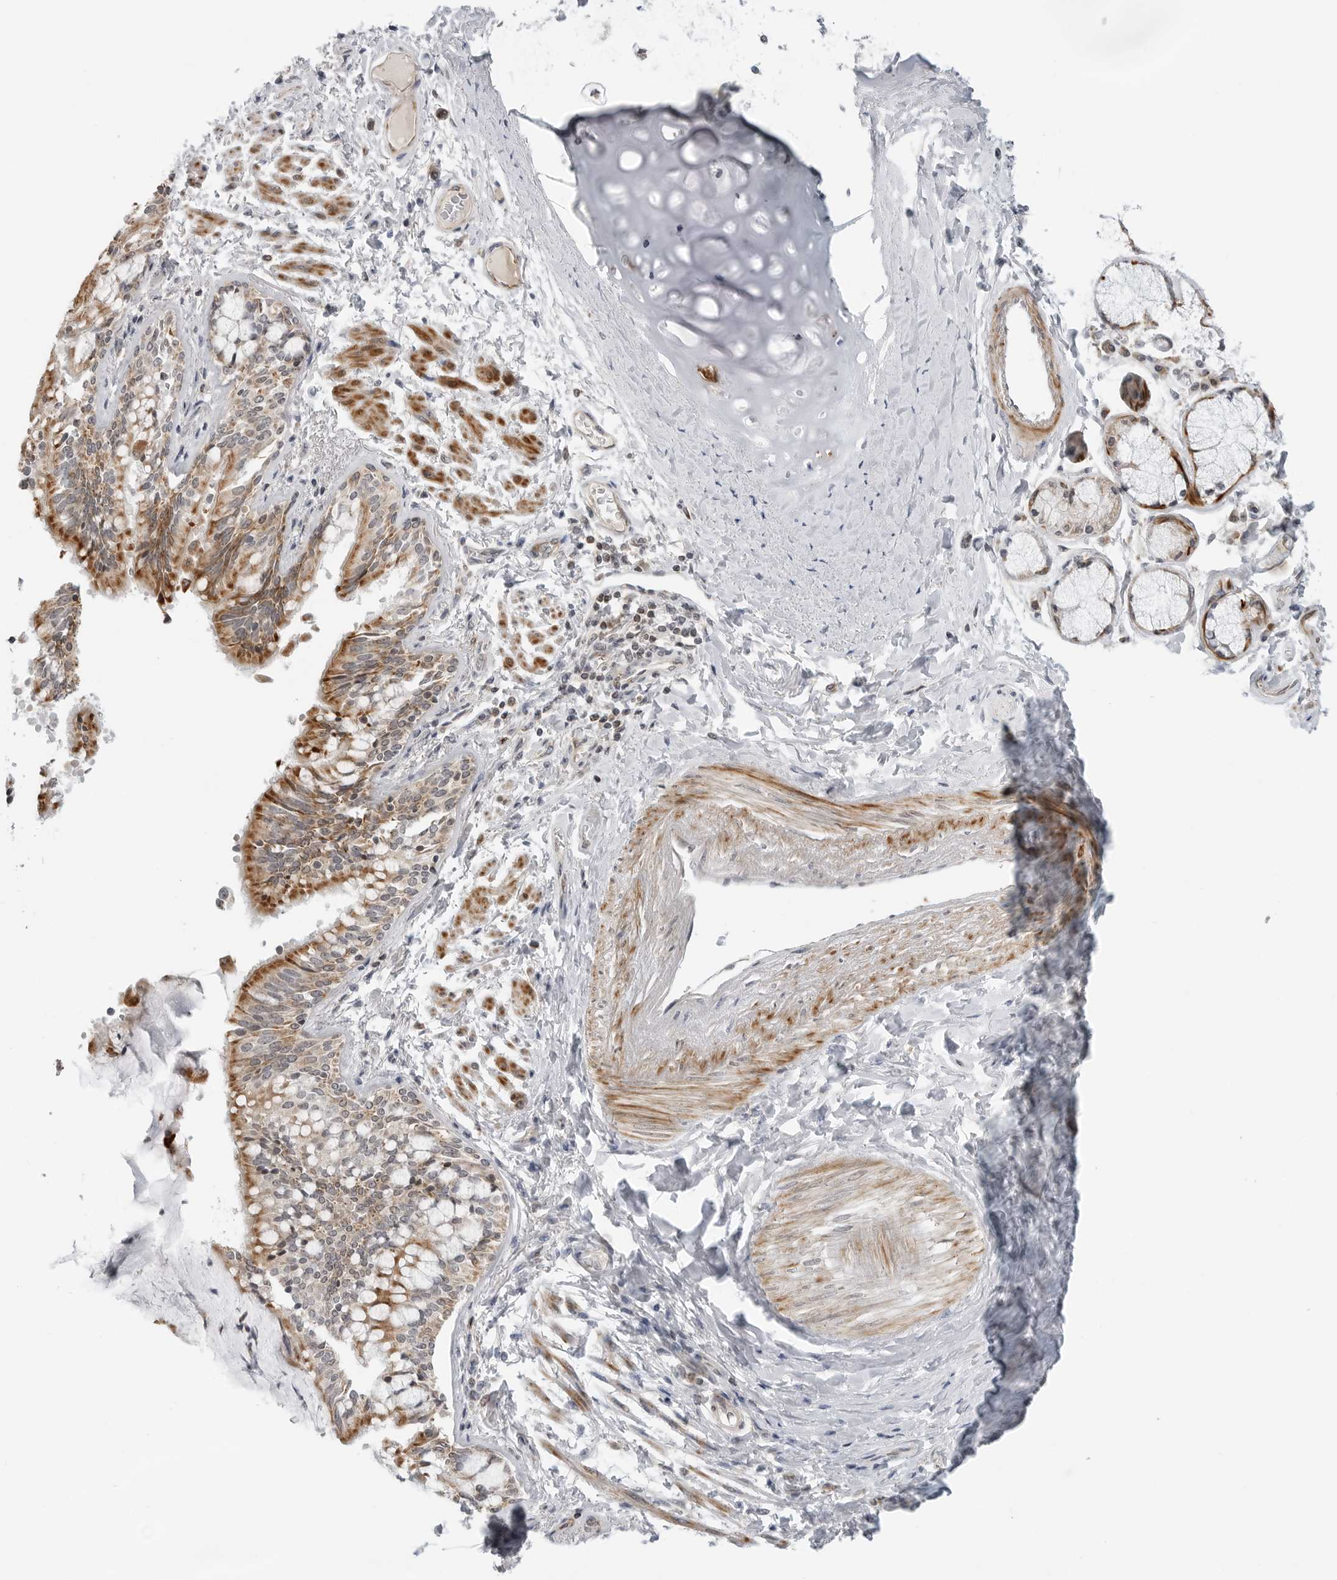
{"staining": {"intensity": "strong", "quantity": ">75%", "location": "cytoplasmic/membranous"}, "tissue": "bronchus", "cell_type": "Respiratory epithelial cells", "image_type": "normal", "snomed": [{"axis": "morphology", "description": "Normal tissue, NOS"}, {"axis": "morphology", "description": "Inflammation, NOS"}, {"axis": "topography", "description": "Lung"}], "caption": "Immunohistochemical staining of benign human bronchus reveals strong cytoplasmic/membranous protein positivity in about >75% of respiratory epithelial cells. (DAB (3,3'-diaminobenzidine) IHC, brown staining for protein, blue staining for nuclei).", "gene": "PEX2", "patient": {"sex": "female", "age": 46}}